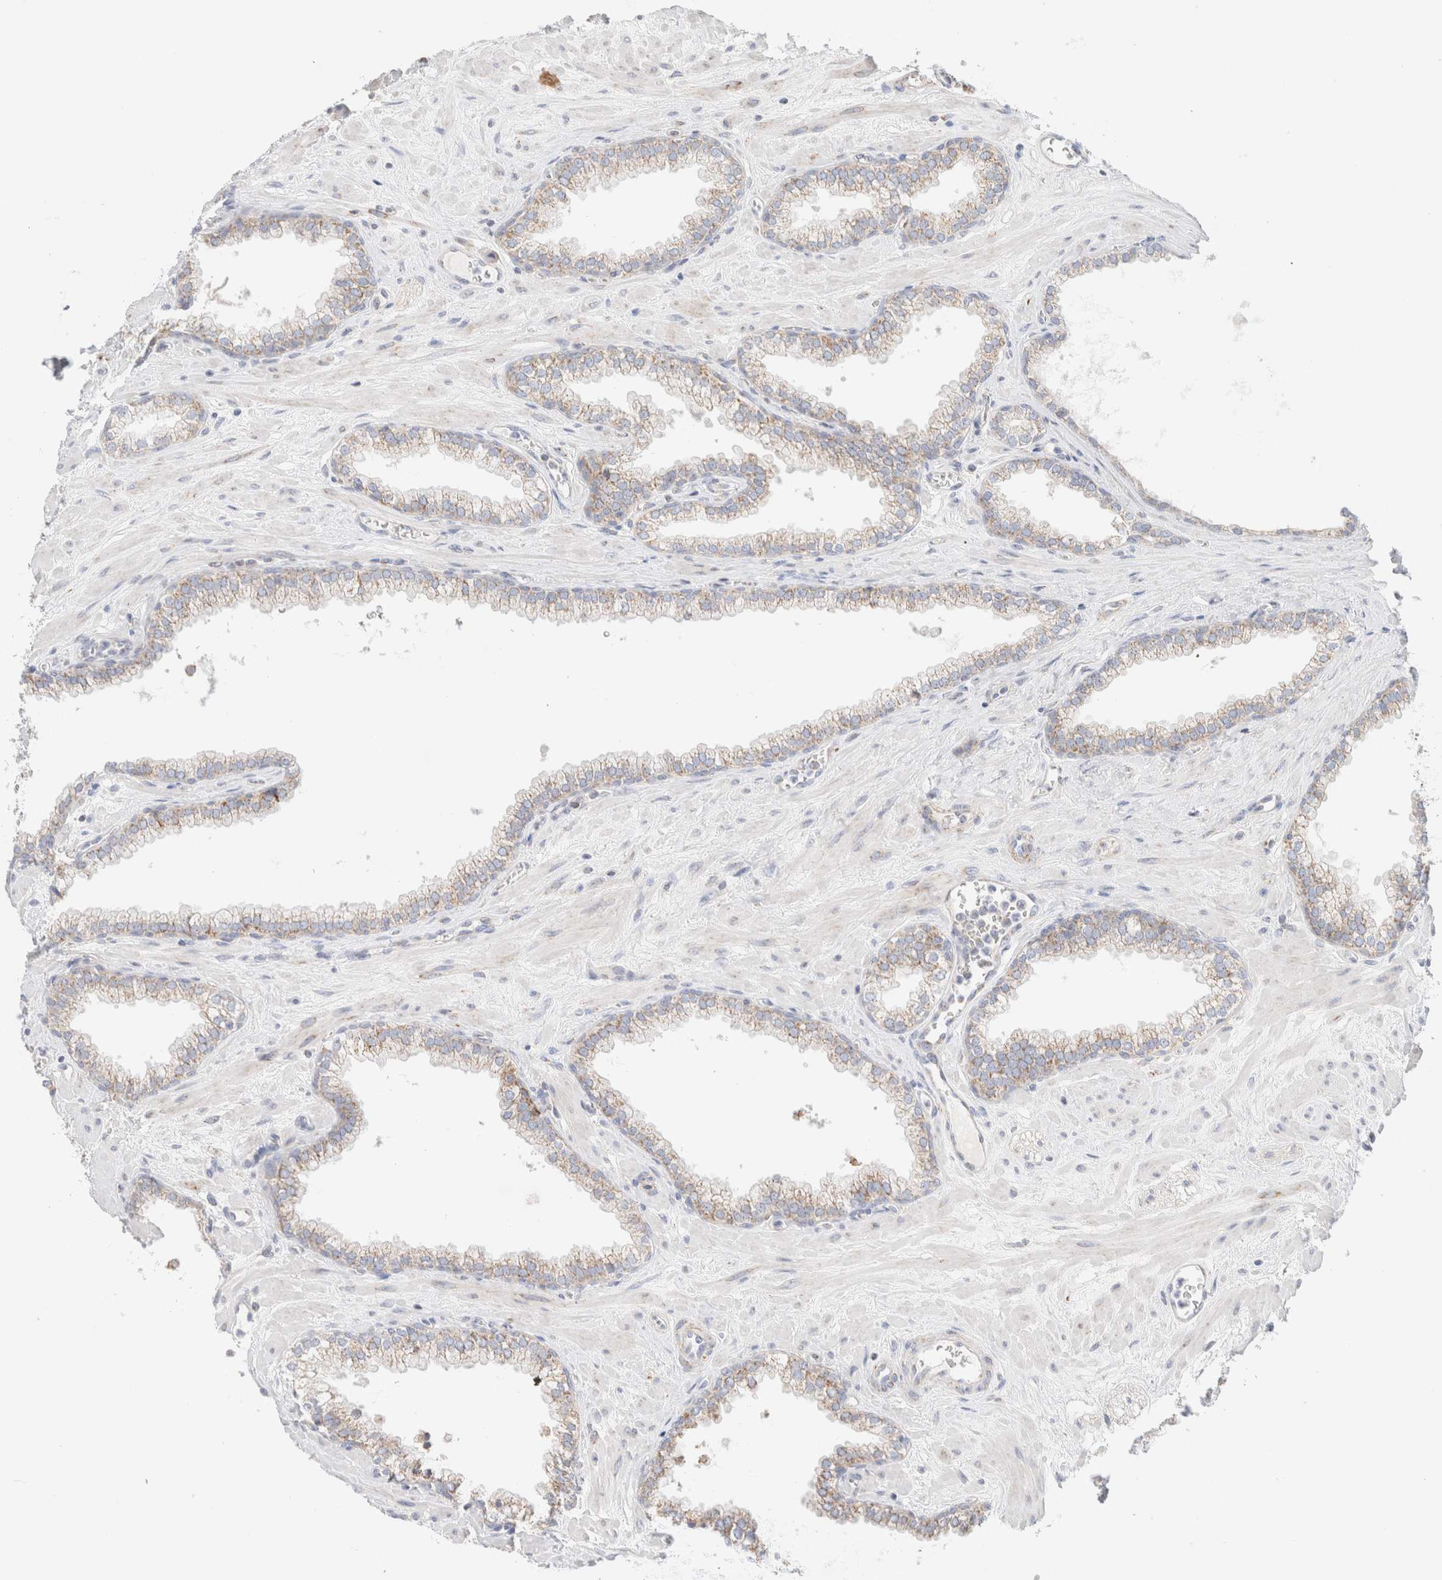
{"staining": {"intensity": "weak", "quantity": ">75%", "location": "cytoplasmic/membranous"}, "tissue": "prostate", "cell_type": "Glandular cells", "image_type": "normal", "snomed": [{"axis": "morphology", "description": "Normal tissue, NOS"}, {"axis": "morphology", "description": "Urothelial carcinoma, Low grade"}, {"axis": "topography", "description": "Urinary bladder"}, {"axis": "topography", "description": "Prostate"}], "caption": "Immunohistochemistry of normal human prostate exhibits low levels of weak cytoplasmic/membranous positivity in approximately >75% of glandular cells.", "gene": "ATP6V1C1", "patient": {"sex": "male", "age": 60}}